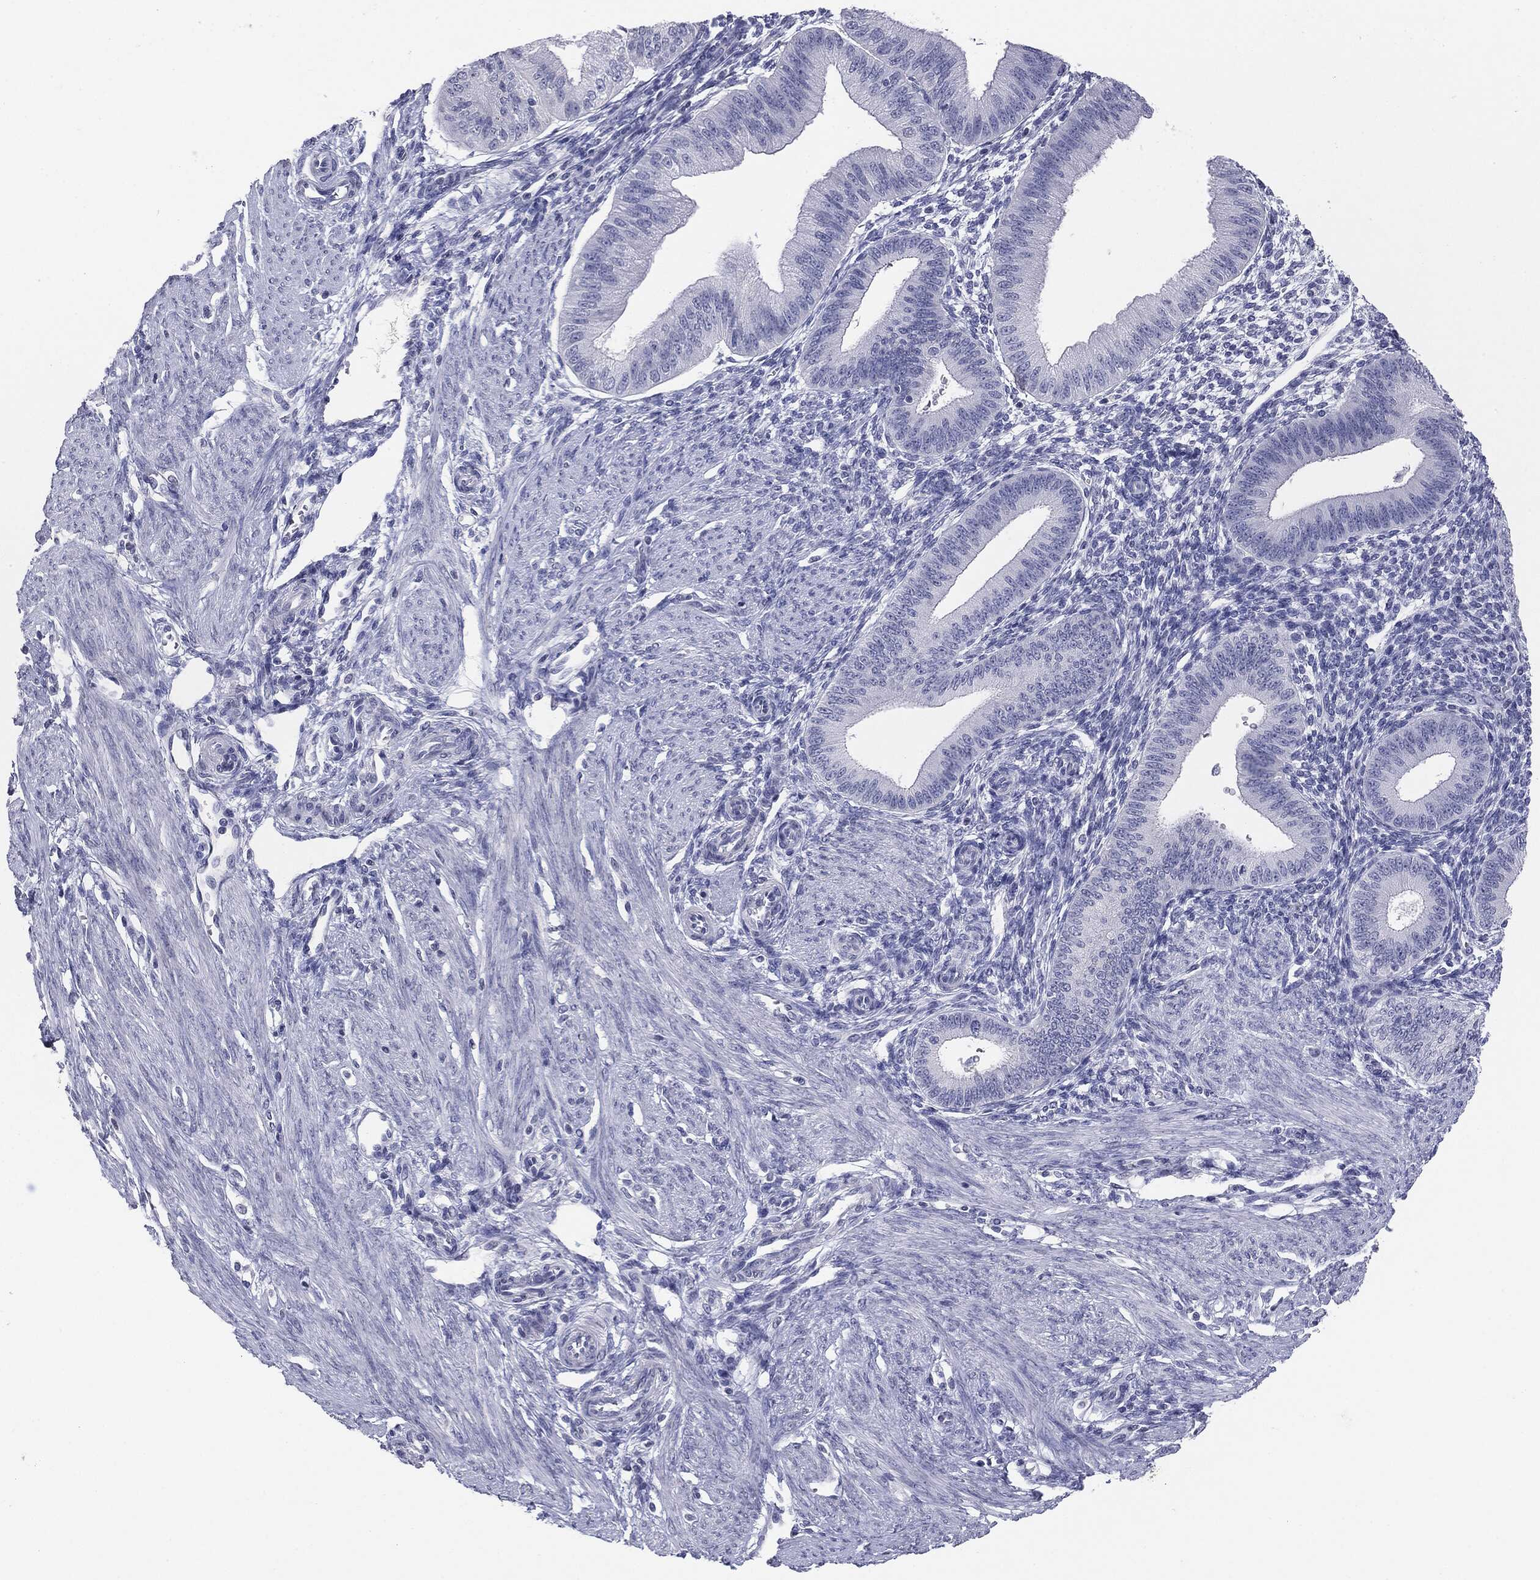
{"staining": {"intensity": "negative", "quantity": "none", "location": "none"}, "tissue": "endometrium", "cell_type": "Cells in endometrial stroma", "image_type": "normal", "snomed": [{"axis": "morphology", "description": "Normal tissue, NOS"}, {"axis": "topography", "description": "Endometrium"}], "caption": "Photomicrograph shows no protein expression in cells in endometrial stroma of unremarkable endometrium.", "gene": "SERPINB4", "patient": {"sex": "female", "age": 39}}